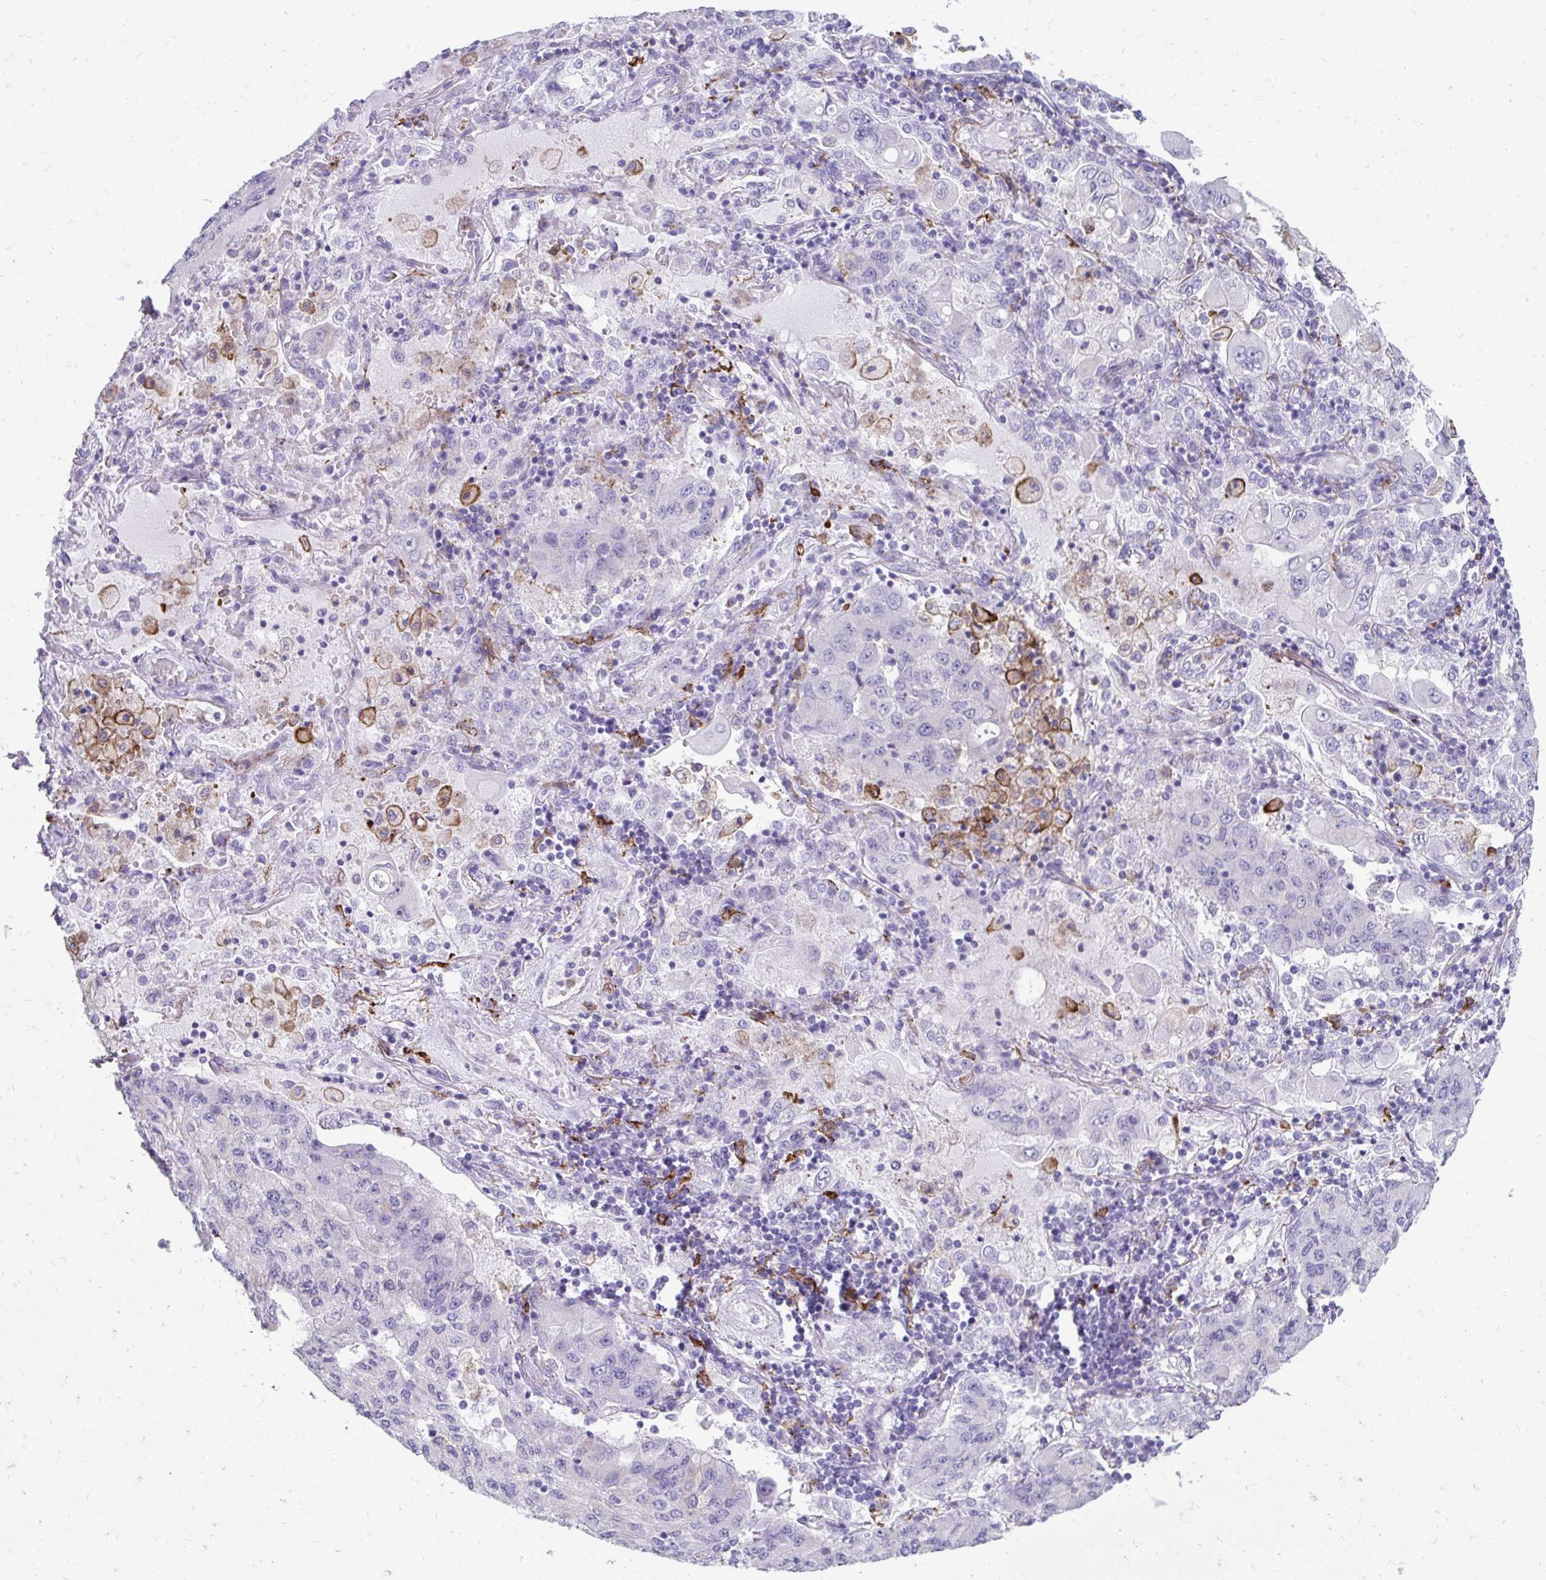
{"staining": {"intensity": "negative", "quantity": "none", "location": "none"}, "tissue": "lung cancer", "cell_type": "Tumor cells", "image_type": "cancer", "snomed": [{"axis": "morphology", "description": "Squamous cell carcinoma, NOS"}, {"axis": "topography", "description": "Lung"}], "caption": "Human lung cancer (squamous cell carcinoma) stained for a protein using immunohistochemistry (IHC) displays no expression in tumor cells.", "gene": "CD163", "patient": {"sex": "male", "age": 74}}